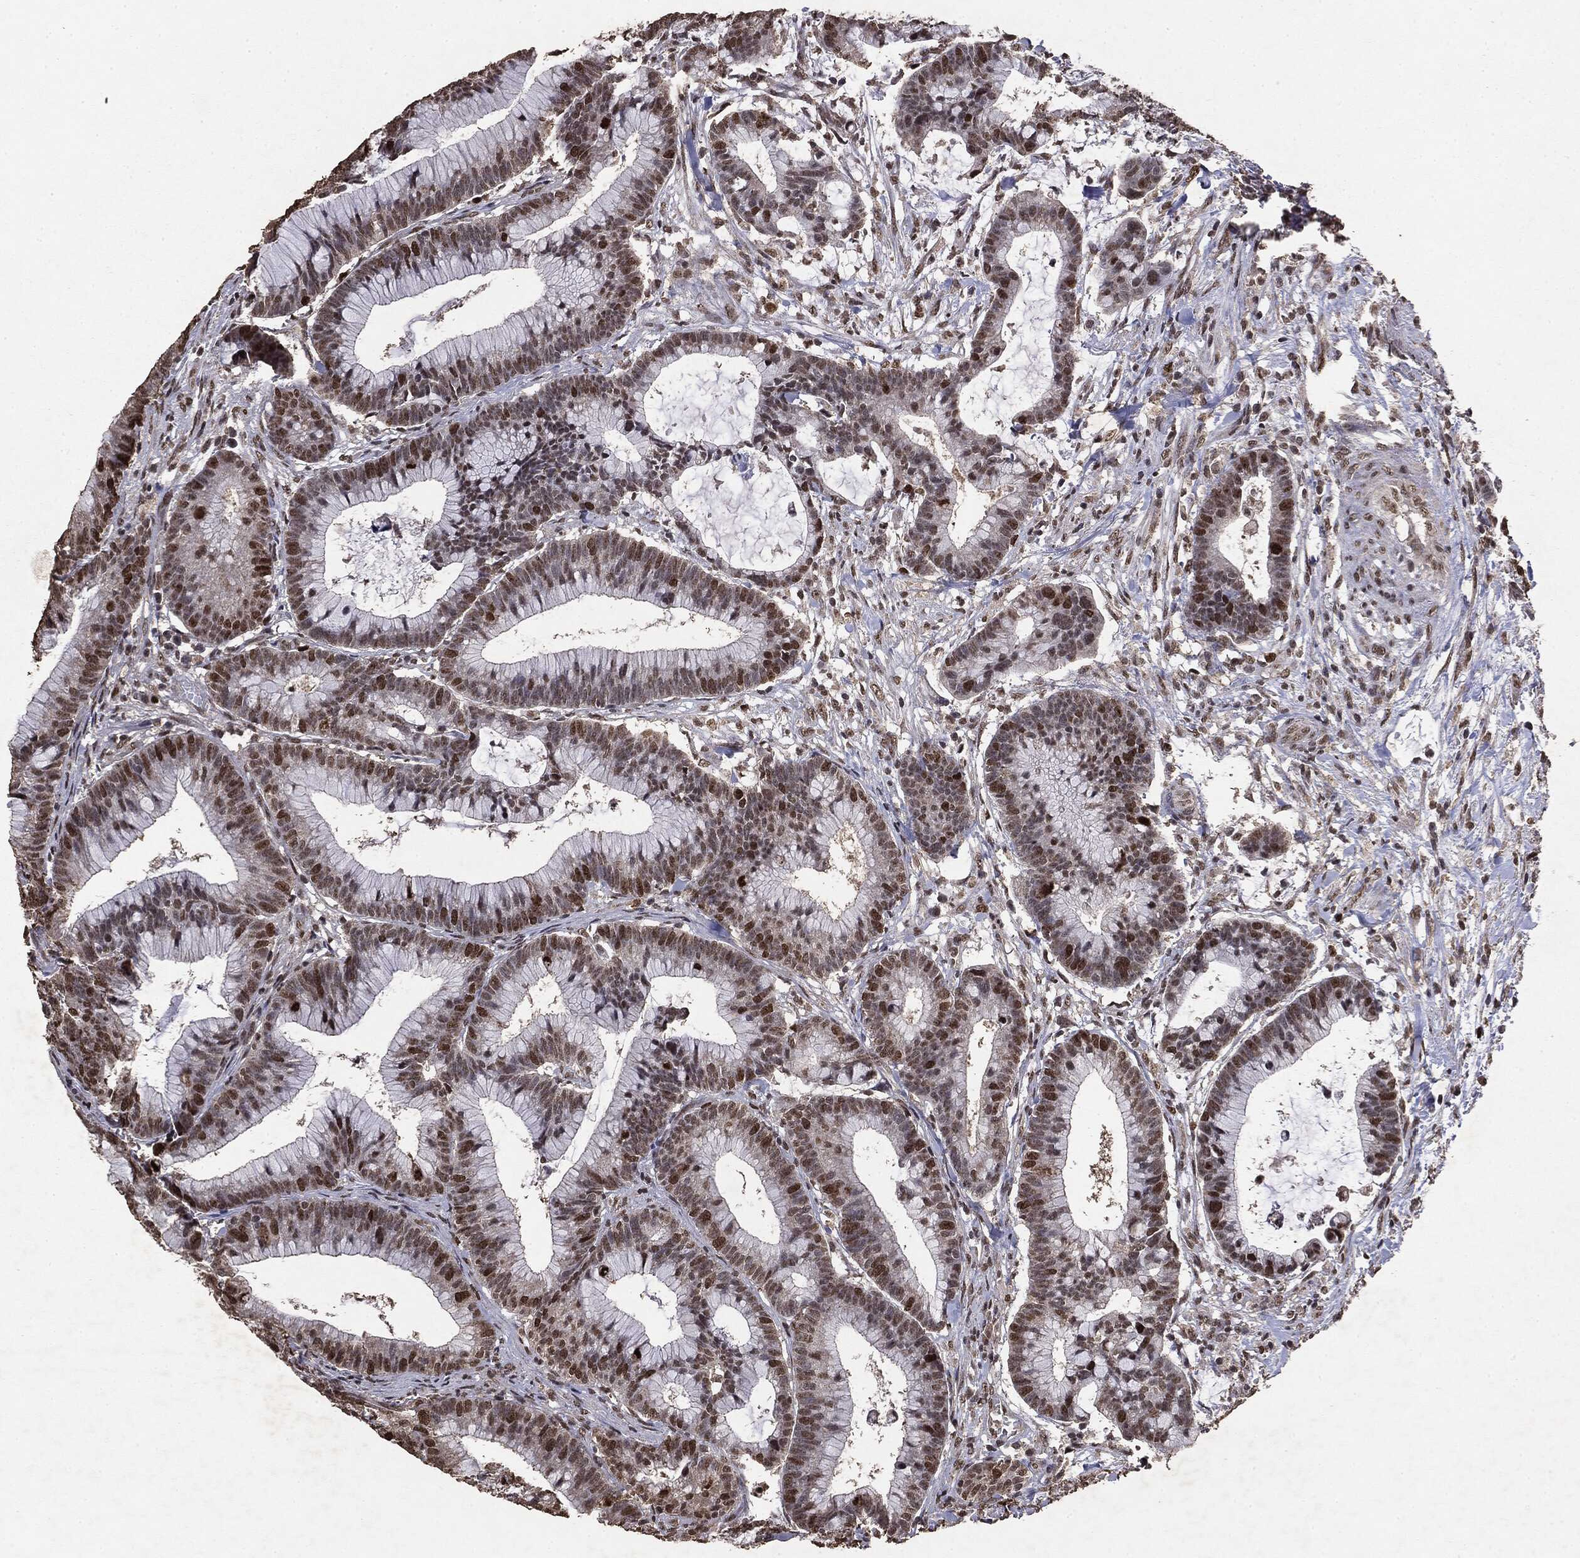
{"staining": {"intensity": "moderate", "quantity": "25%-75%", "location": "nuclear"}, "tissue": "colorectal cancer", "cell_type": "Tumor cells", "image_type": "cancer", "snomed": [{"axis": "morphology", "description": "Adenocarcinoma, NOS"}, {"axis": "topography", "description": "Colon"}], "caption": "Immunohistochemical staining of colorectal cancer shows medium levels of moderate nuclear staining in approximately 25%-75% of tumor cells.", "gene": "RAD18", "patient": {"sex": "female", "age": 78}}